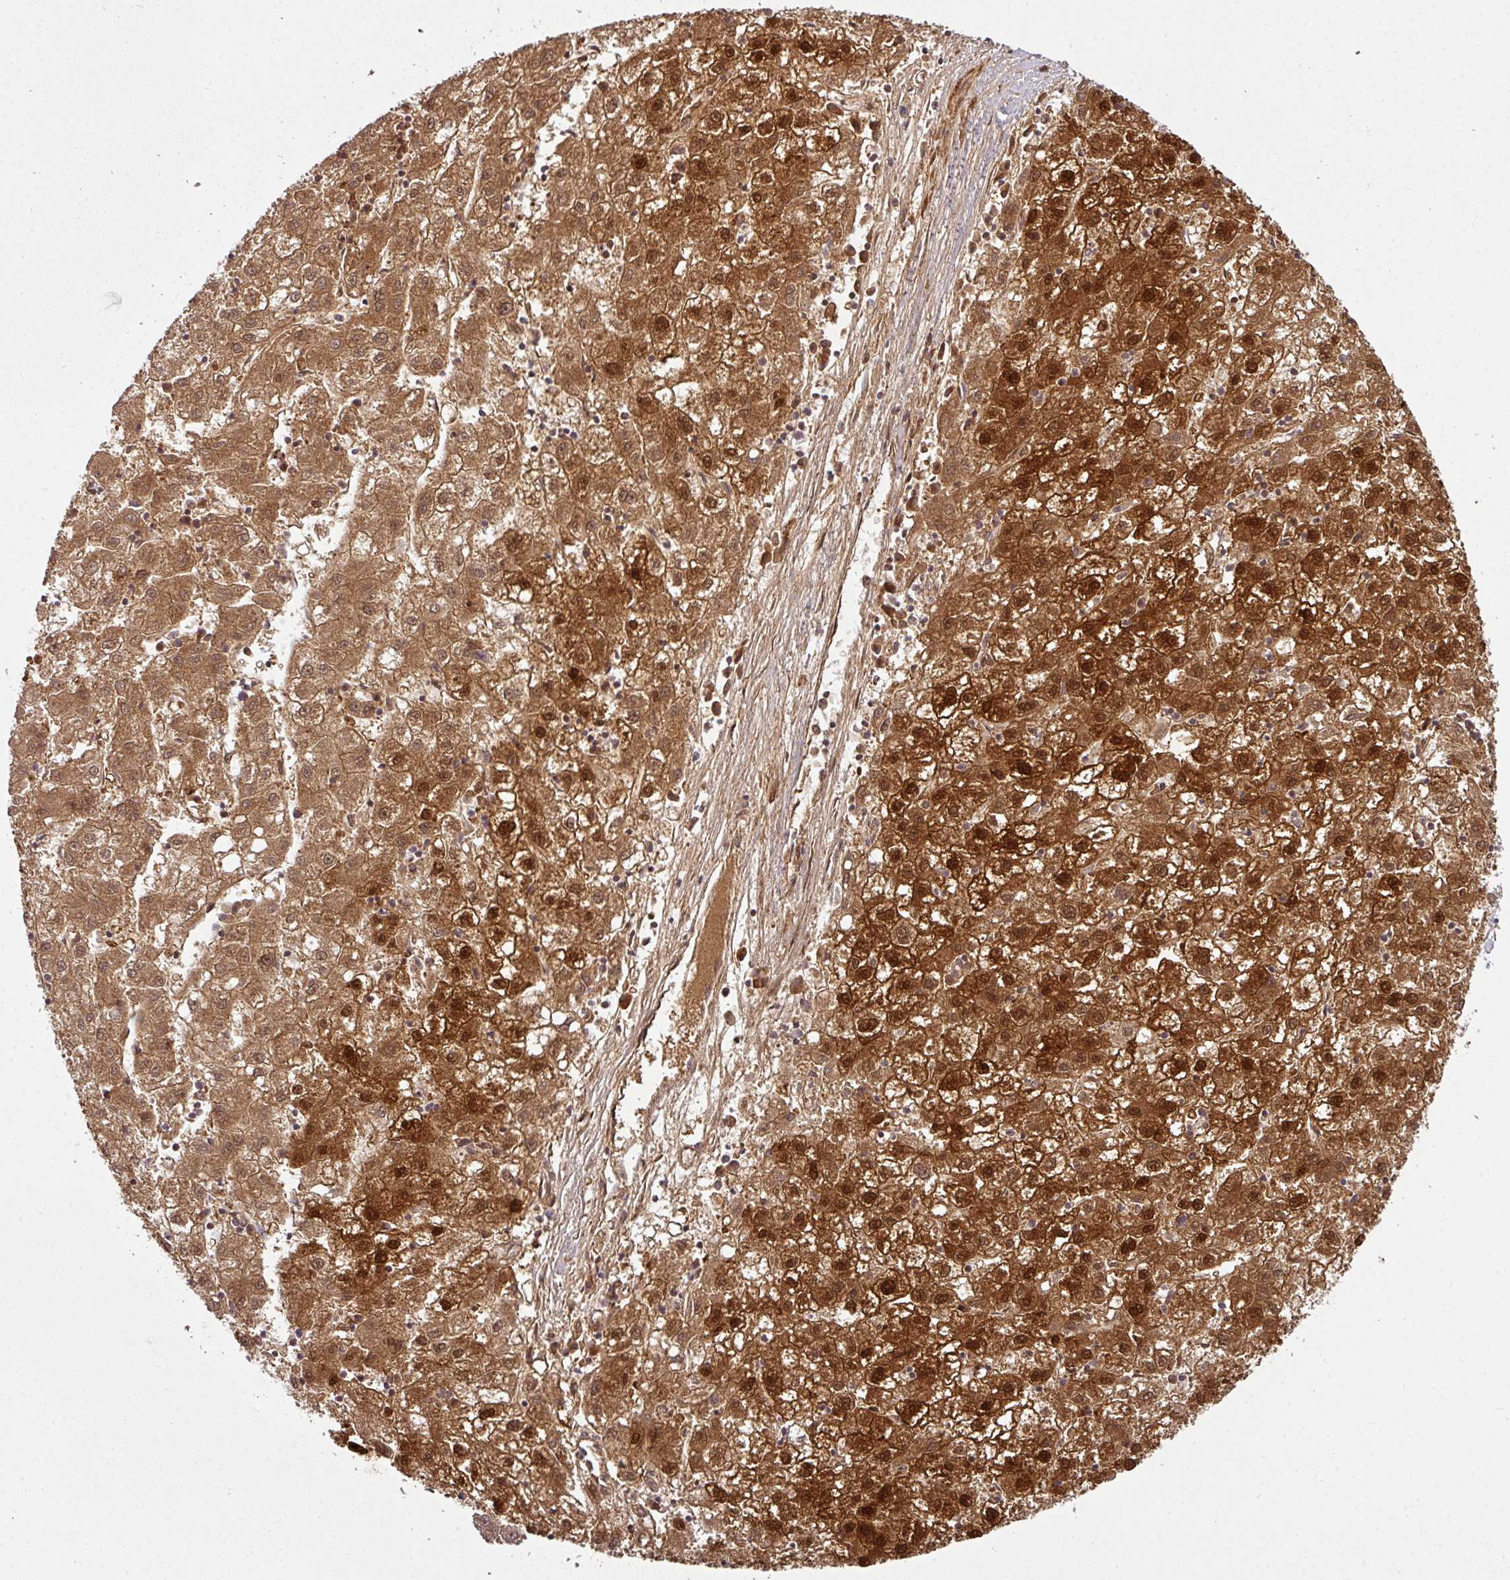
{"staining": {"intensity": "strong", "quantity": ">75%", "location": "cytoplasmic/membranous,nuclear"}, "tissue": "liver cancer", "cell_type": "Tumor cells", "image_type": "cancer", "snomed": [{"axis": "morphology", "description": "Carcinoma, Hepatocellular, NOS"}, {"axis": "topography", "description": "Liver"}], "caption": "Brown immunohistochemical staining in liver cancer displays strong cytoplasmic/membranous and nuclear expression in approximately >75% of tumor cells.", "gene": "ATAT1", "patient": {"sex": "male", "age": 72}}